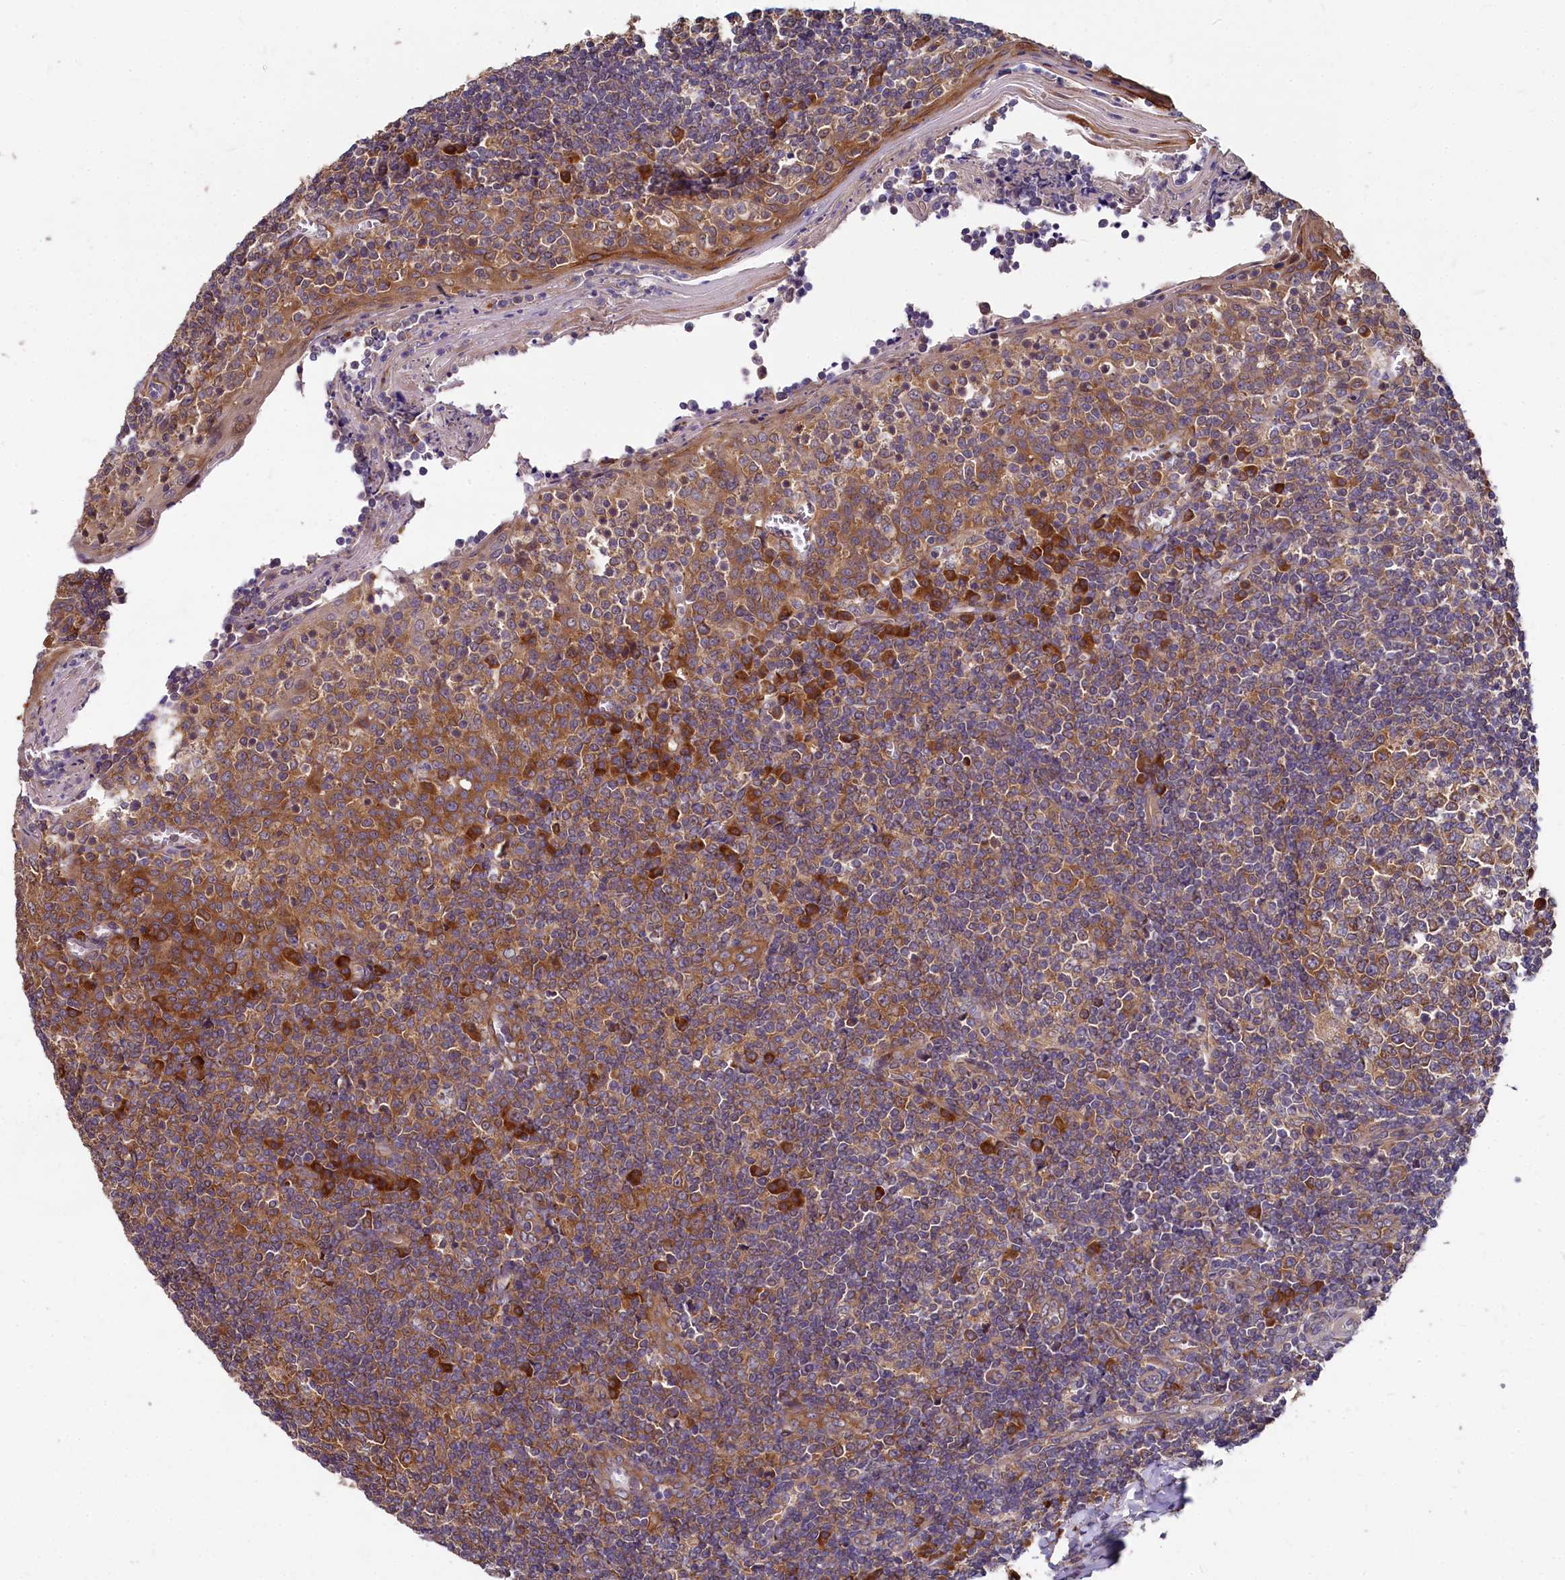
{"staining": {"intensity": "moderate", "quantity": ">75%", "location": "cytoplasmic/membranous"}, "tissue": "tonsil", "cell_type": "Germinal center cells", "image_type": "normal", "snomed": [{"axis": "morphology", "description": "Normal tissue, NOS"}, {"axis": "topography", "description": "Tonsil"}], "caption": "Human tonsil stained with a brown dye demonstrates moderate cytoplasmic/membranous positive positivity in about >75% of germinal center cells.", "gene": "EIF2B2", "patient": {"sex": "female", "age": 19}}